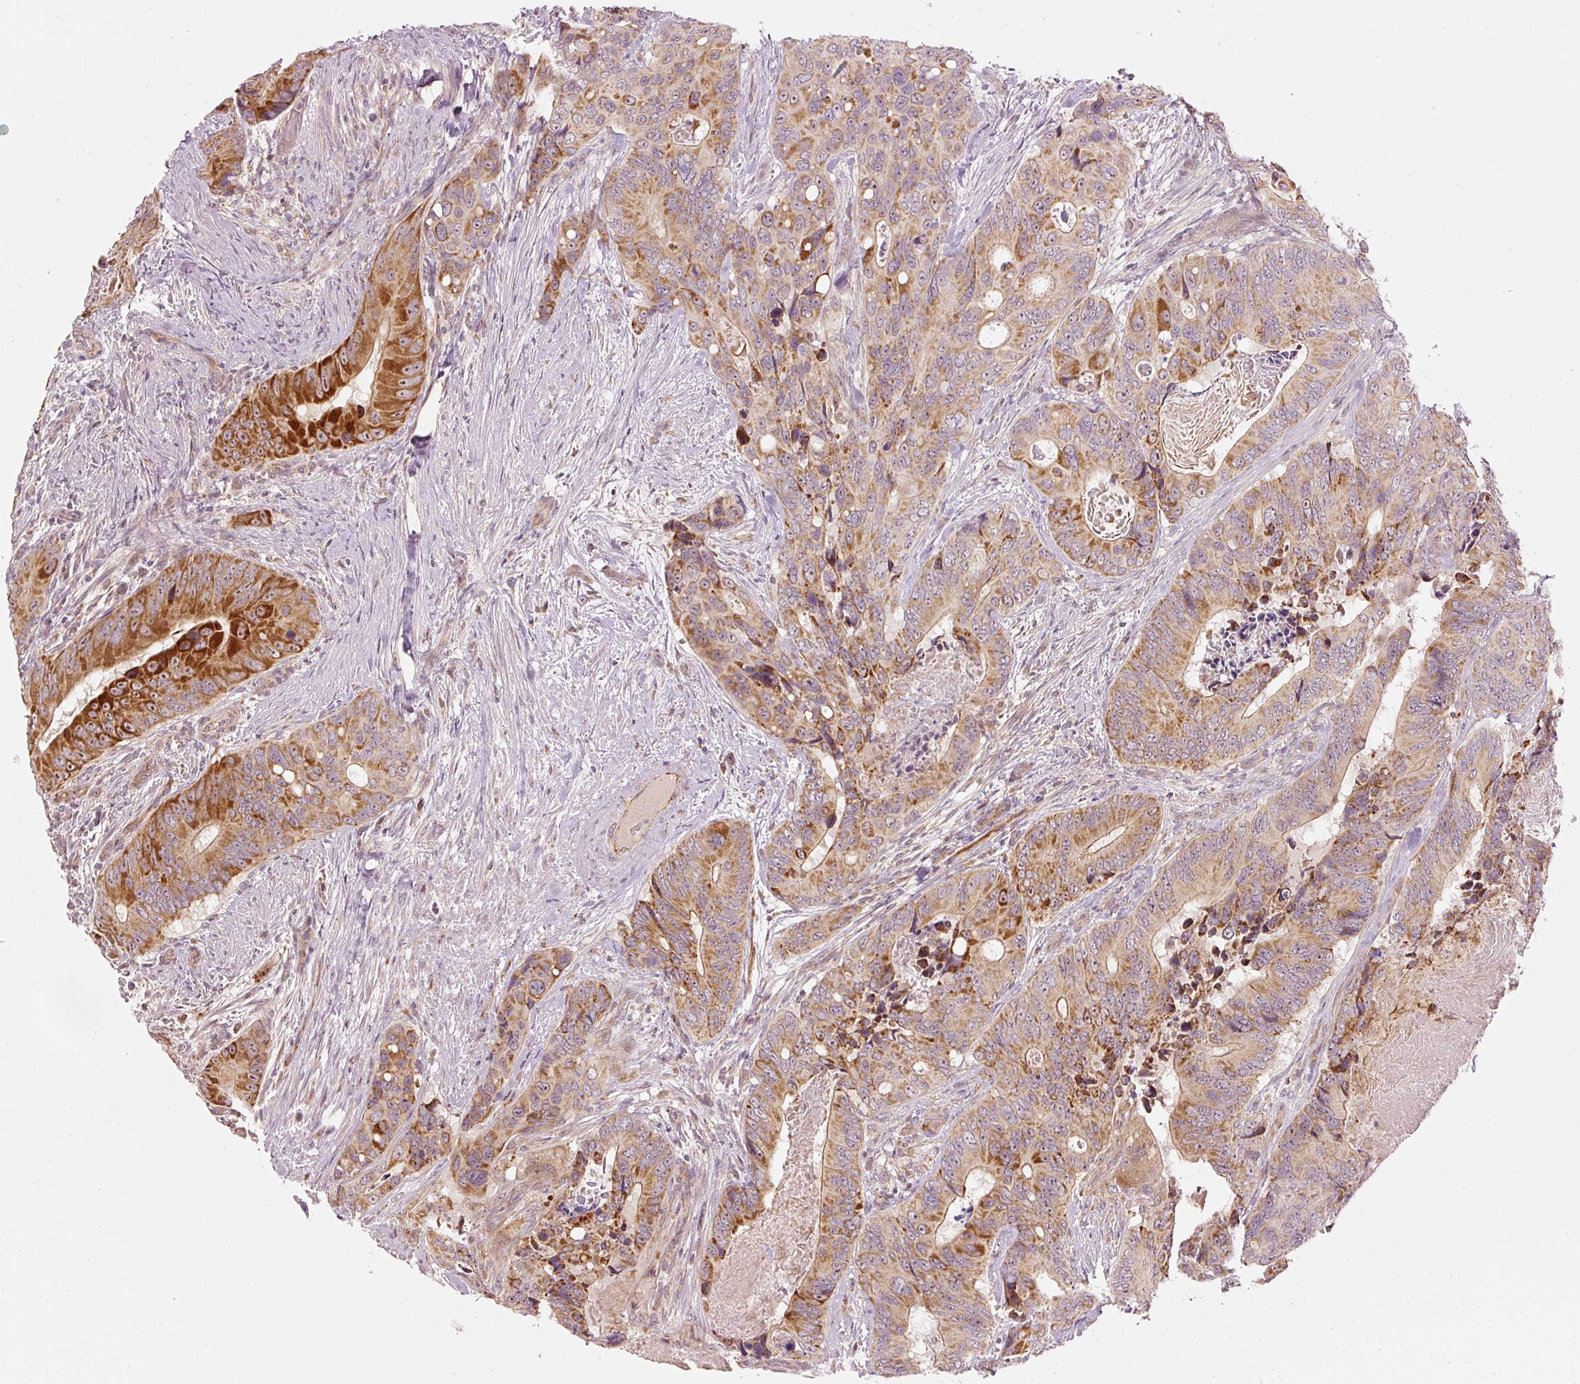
{"staining": {"intensity": "strong", "quantity": "25%-75%", "location": "cytoplasmic/membranous"}, "tissue": "colorectal cancer", "cell_type": "Tumor cells", "image_type": "cancer", "snomed": [{"axis": "morphology", "description": "Adenocarcinoma, NOS"}, {"axis": "topography", "description": "Colon"}], "caption": "Protein positivity by immunohistochemistry shows strong cytoplasmic/membranous positivity in about 25%-75% of tumor cells in colorectal cancer (adenocarcinoma). (DAB IHC, brown staining for protein, blue staining for nuclei).", "gene": "CDC20B", "patient": {"sex": "male", "age": 84}}